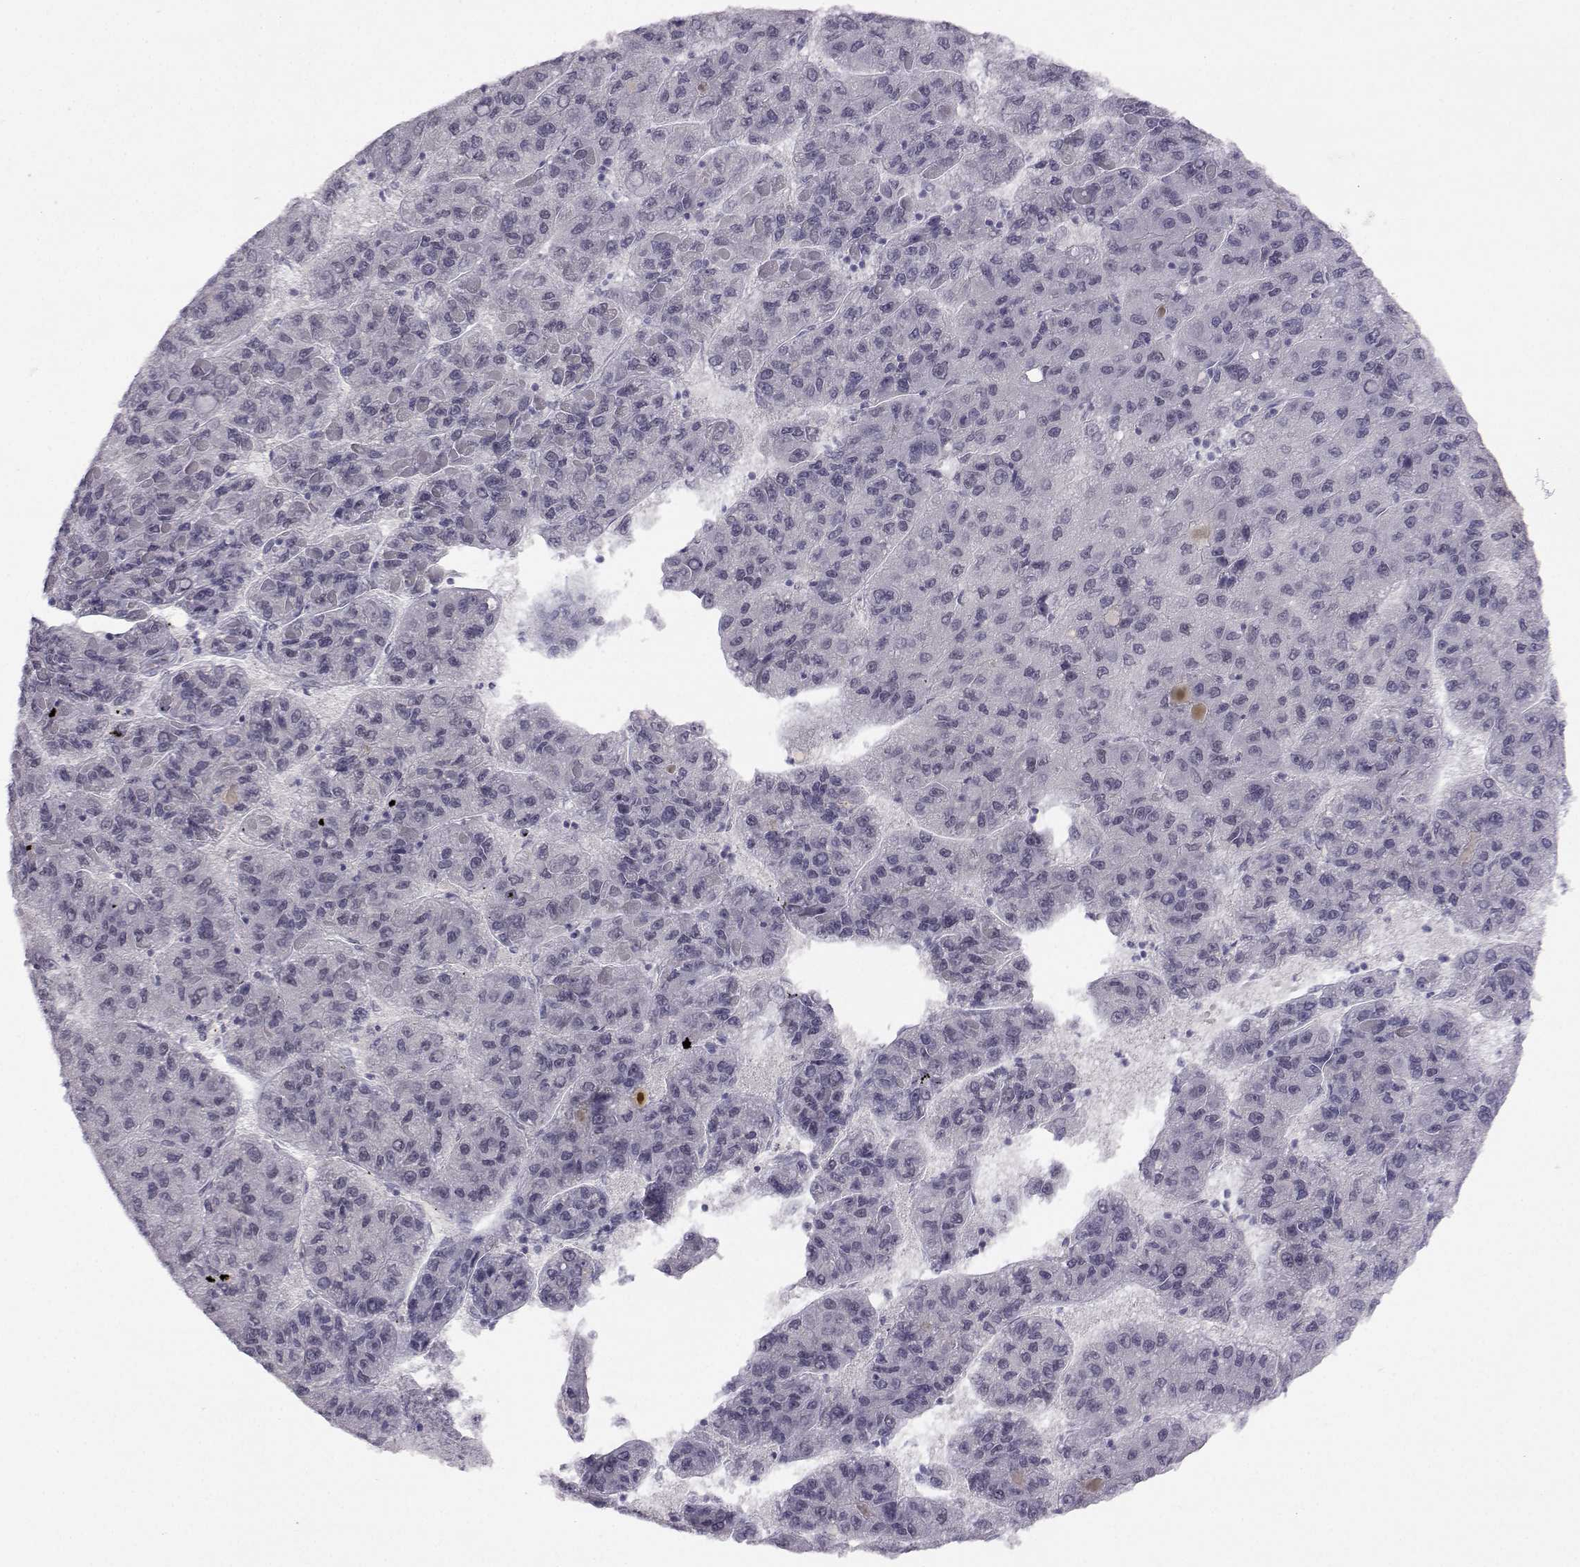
{"staining": {"intensity": "negative", "quantity": "none", "location": "none"}, "tissue": "liver cancer", "cell_type": "Tumor cells", "image_type": "cancer", "snomed": [{"axis": "morphology", "description": "Carcinoma, Hepatocellular, NOS"}, {"axis": "topography", "description": "Liver"}], "caption": "There is no significant expression in tumor cells of liver cancer.", "gene": "MED26", "patient": {"sex": "female", "age": 82}}